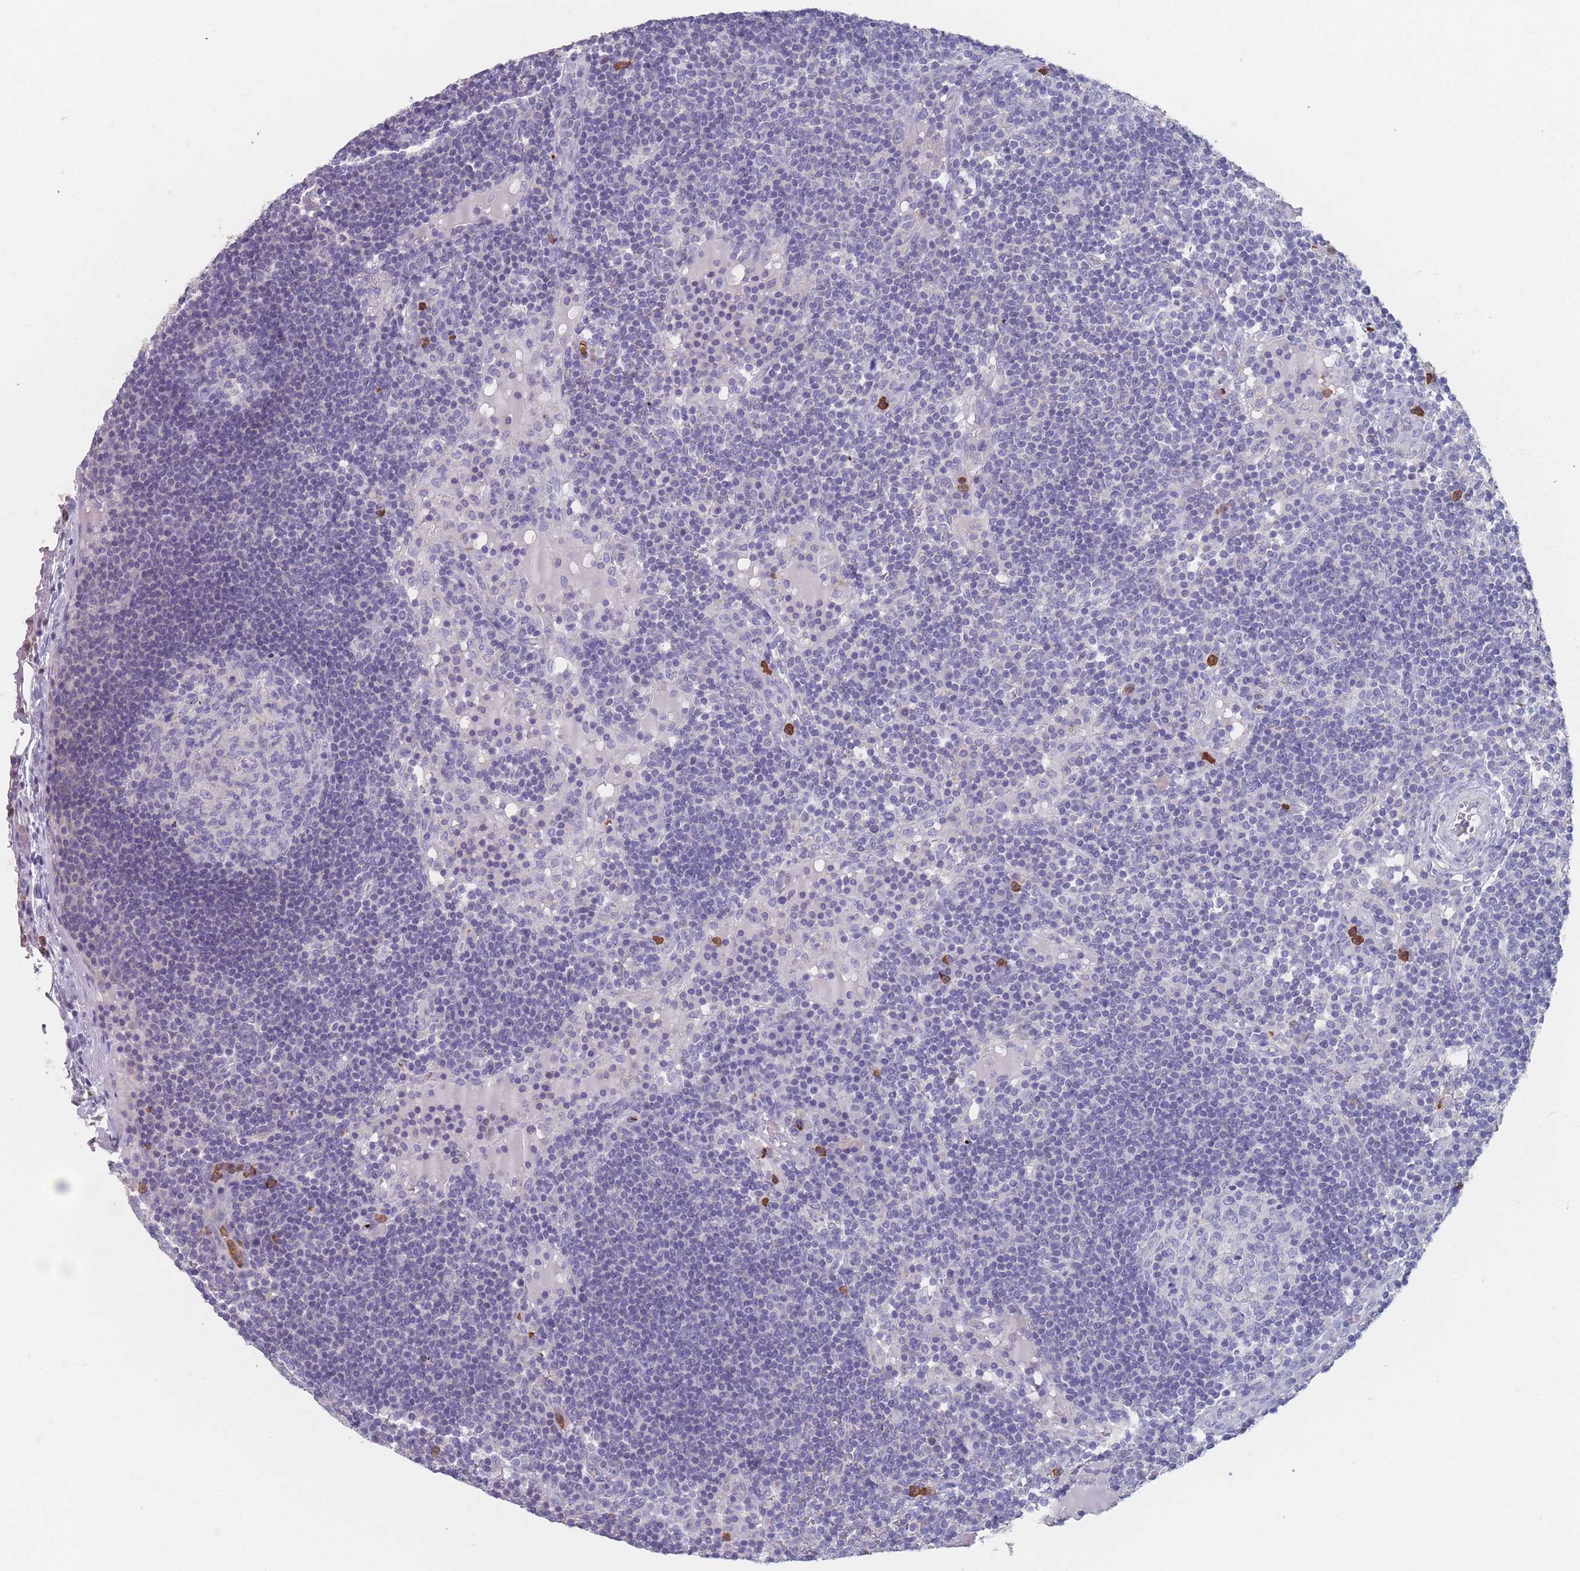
{"staining": {"intensity": "negative", "quantity": "none", "location": "none"}, "tissue": "lymph node", "cell_type": "Germinal center cells", "image_type": "normal", "snomed": [{"axis": "morphology", "description": "Normal tissue, NOS"}, {"axis": "topography", "description": "Lymph node"}], "caption": "Germinal center cells show no significant staining in unremarkable lymph node. (DAB (3,3'-diaminobenzidine) IHC visualized using brightfield microscopy, high magnification).", "gene": "ATP1A3", "patient": {"sex": "male", "age": 53}}